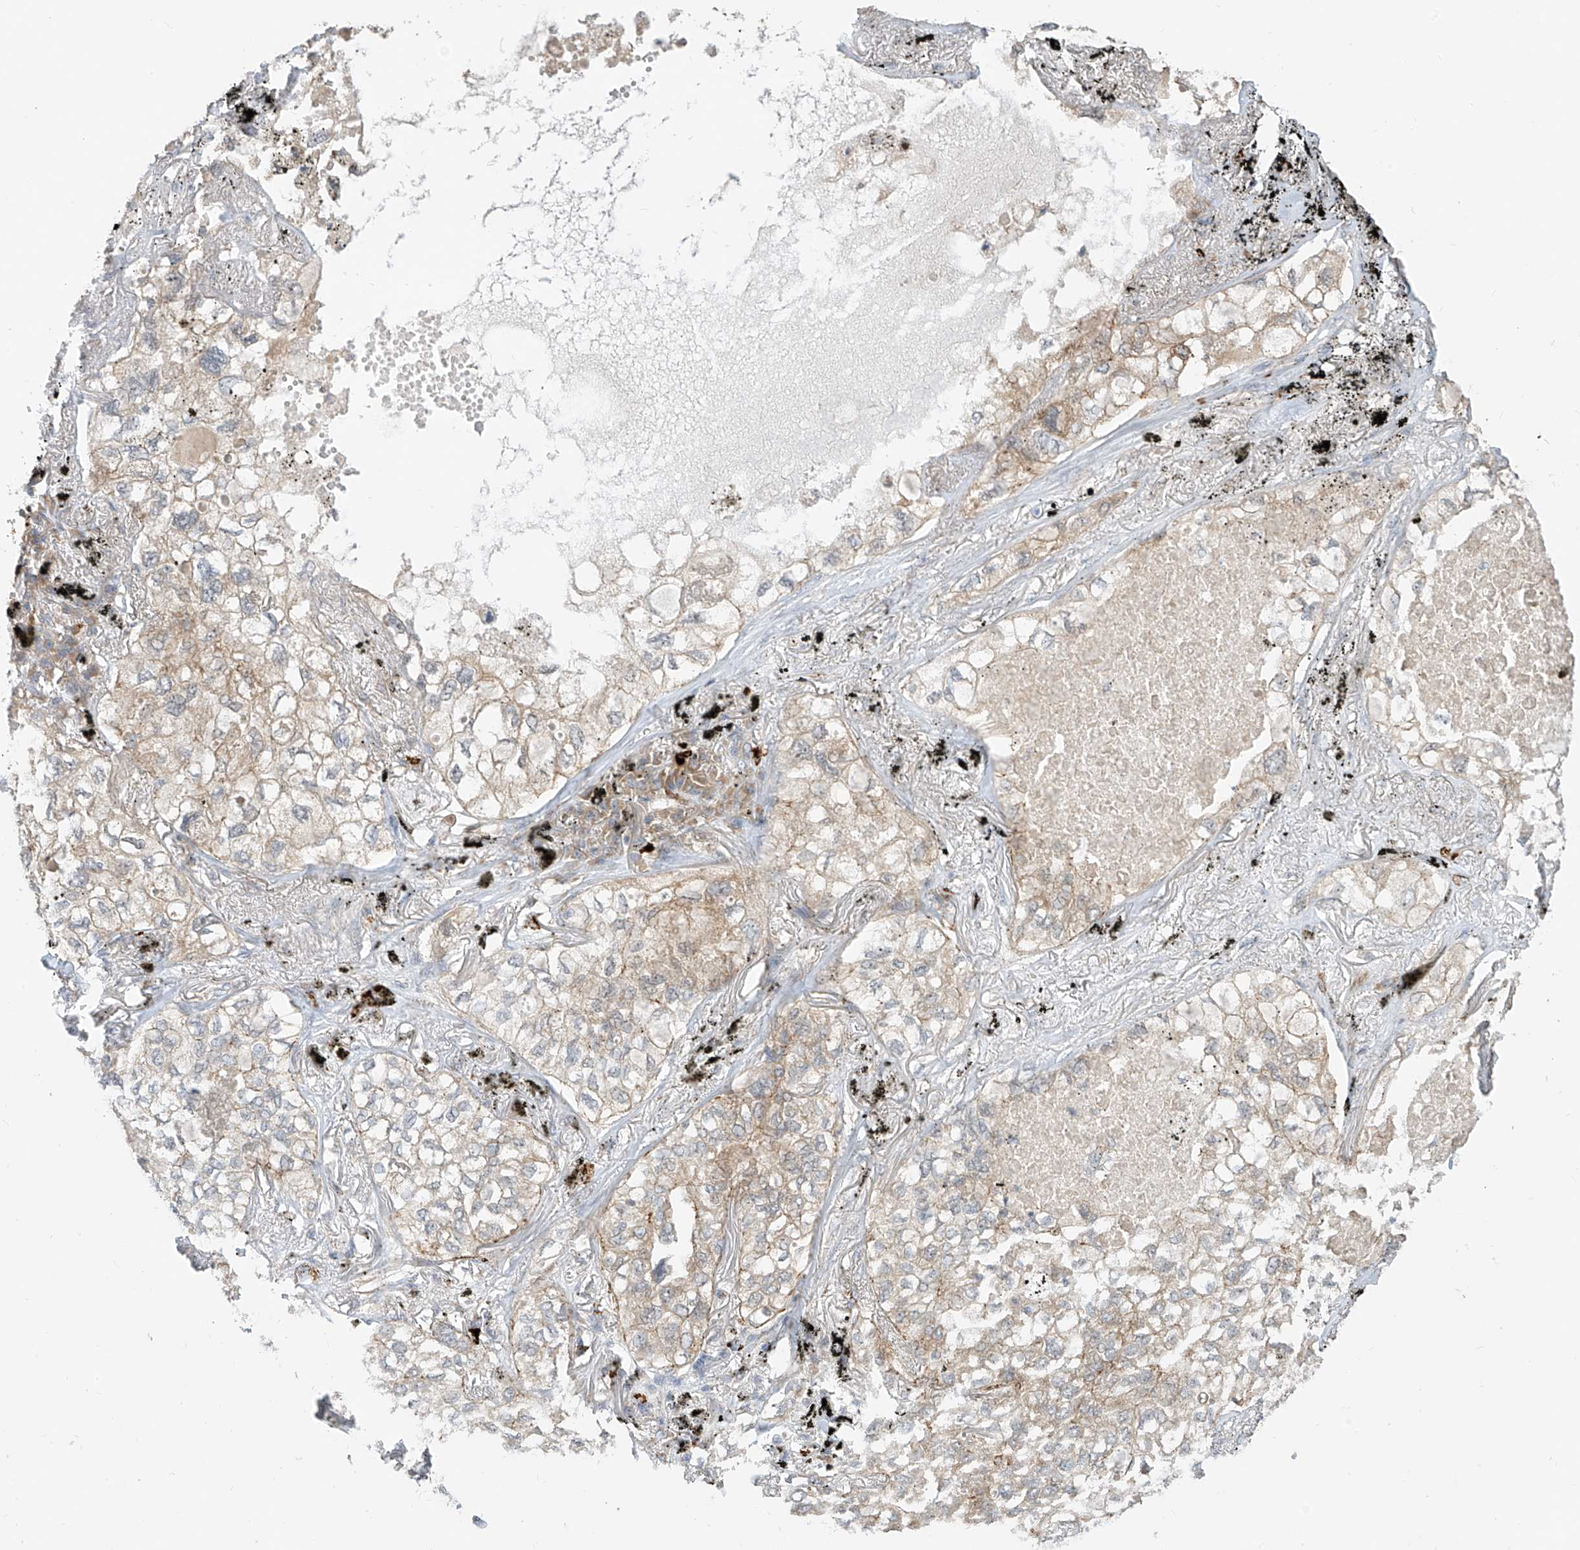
{"staining": {"intensity": "weak", "quantity": "25%-75%", "location": "cytoplasmic/membranous"}, "tissue": "lung cancer", "cell_type": "Tumor cells", "image_type": "cancer", "snomed": [{"axis": "morphology", "description": "Adenocarcinoma, NOS"}, {"axis": "topography", "description": "Lung"}], "caption": "DAB (3,3'-diaminobenzidine) immunohistochemical staining of human lung cancer displays weak cytoplasmic/membranous protein positivity in about 25%-75% of tumor cells.", "gene": "MTUS2", "patient": {"sex": "male", "age": 65}}